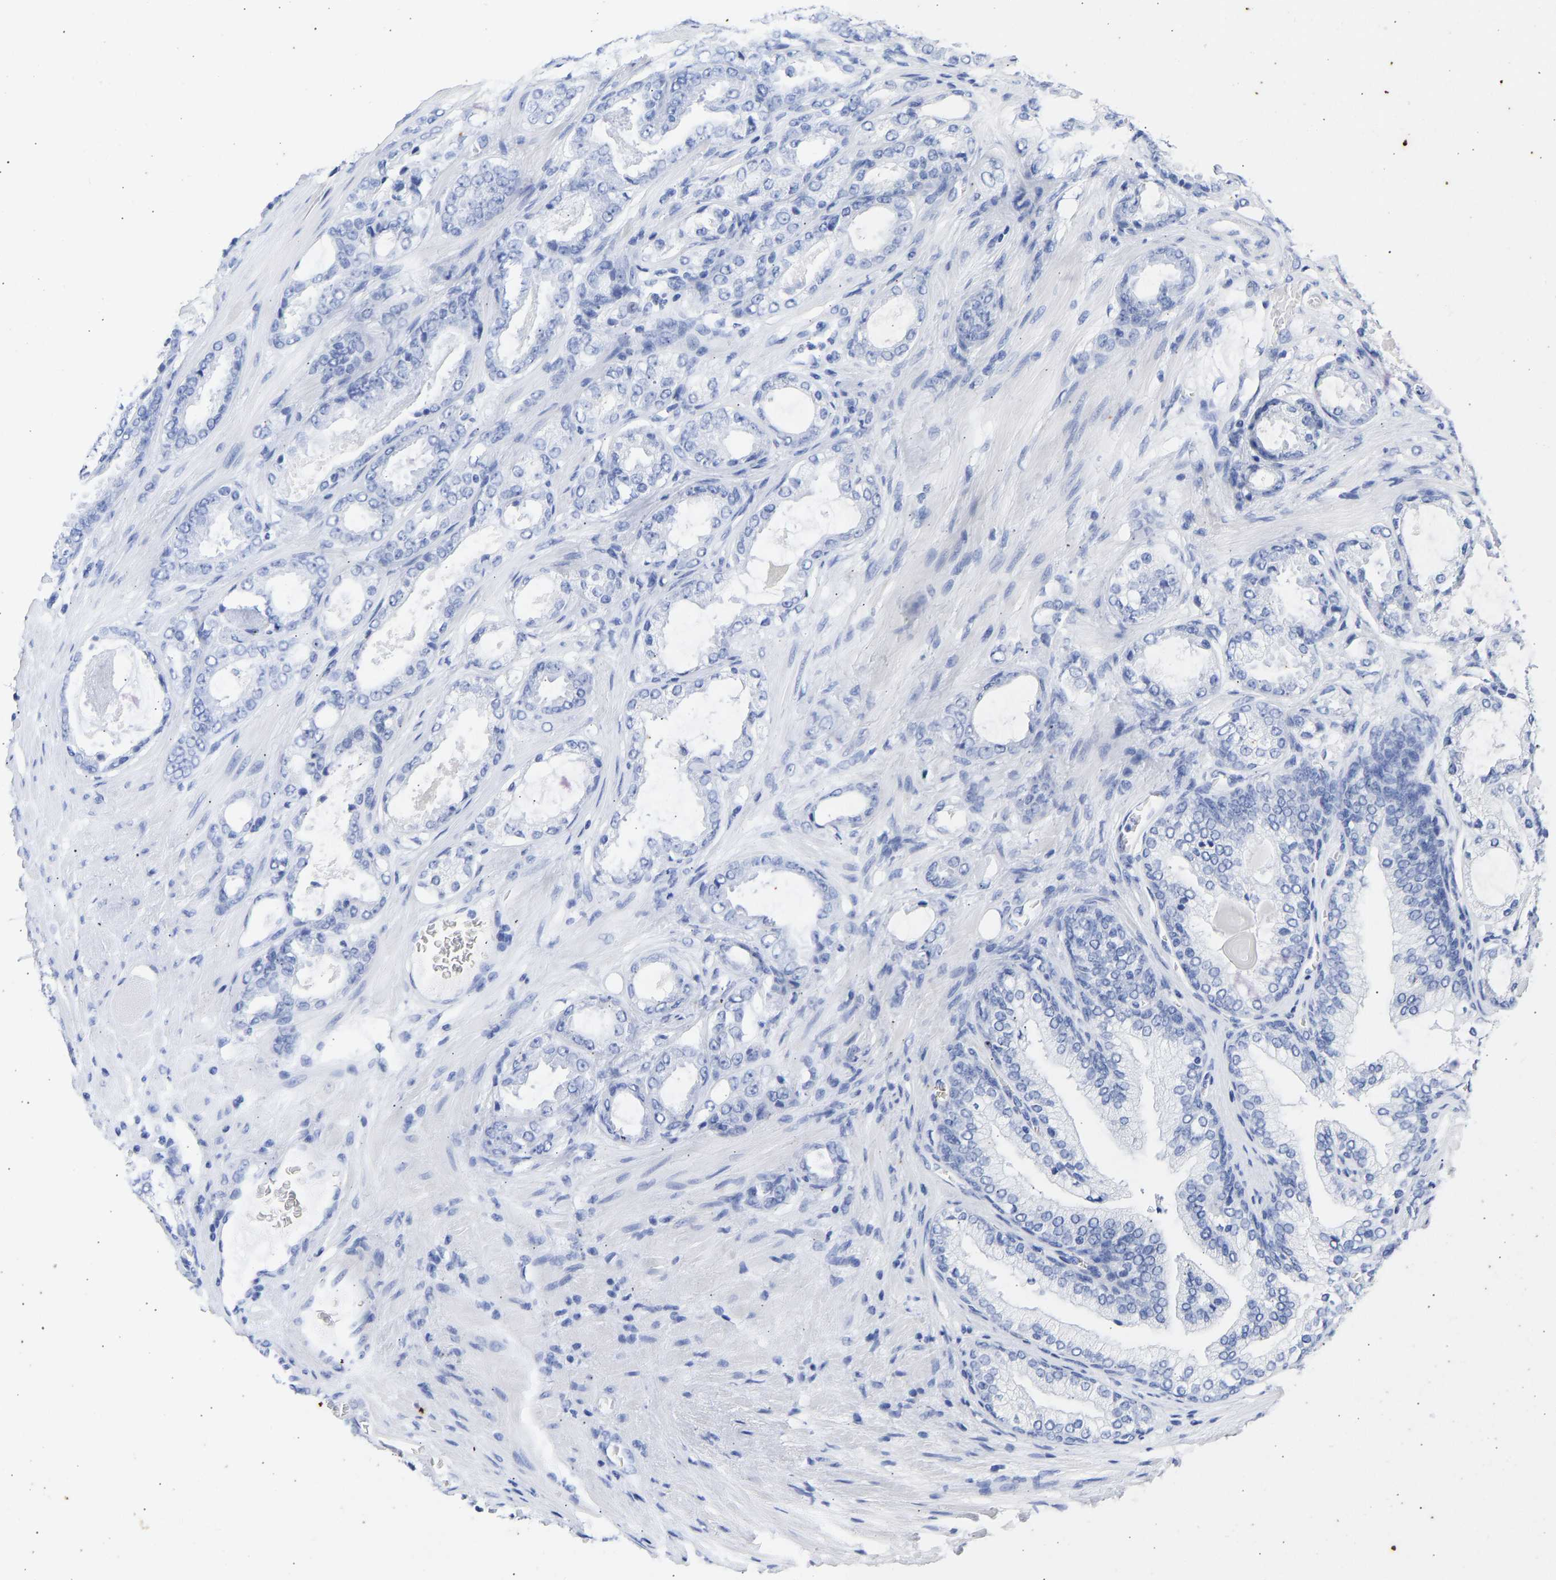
{"staining": {"intensity": "negative", "quantity": "none", "location": "none"}, "tissue": "prostate cancer", "cell_type": "Tumor cells", "image_type": "cancer", "snomed": [{"axis": "morphology", "description": "Adenocarcinoma, High grade"}, {"axis": "topography", "description": "Prostate"}], "caption": "A photomicrograph of prostate high-grade adenocarcinoma stained for a protein shows no brown staining in tumor cells. (DAB (3,3'-diaminobenzidine) immunohistochemistry (IHC) visualized using brightfield microscopy, high magnification).", "gene": "KRT1", "patient": {"sex": "male", "age": 65}}